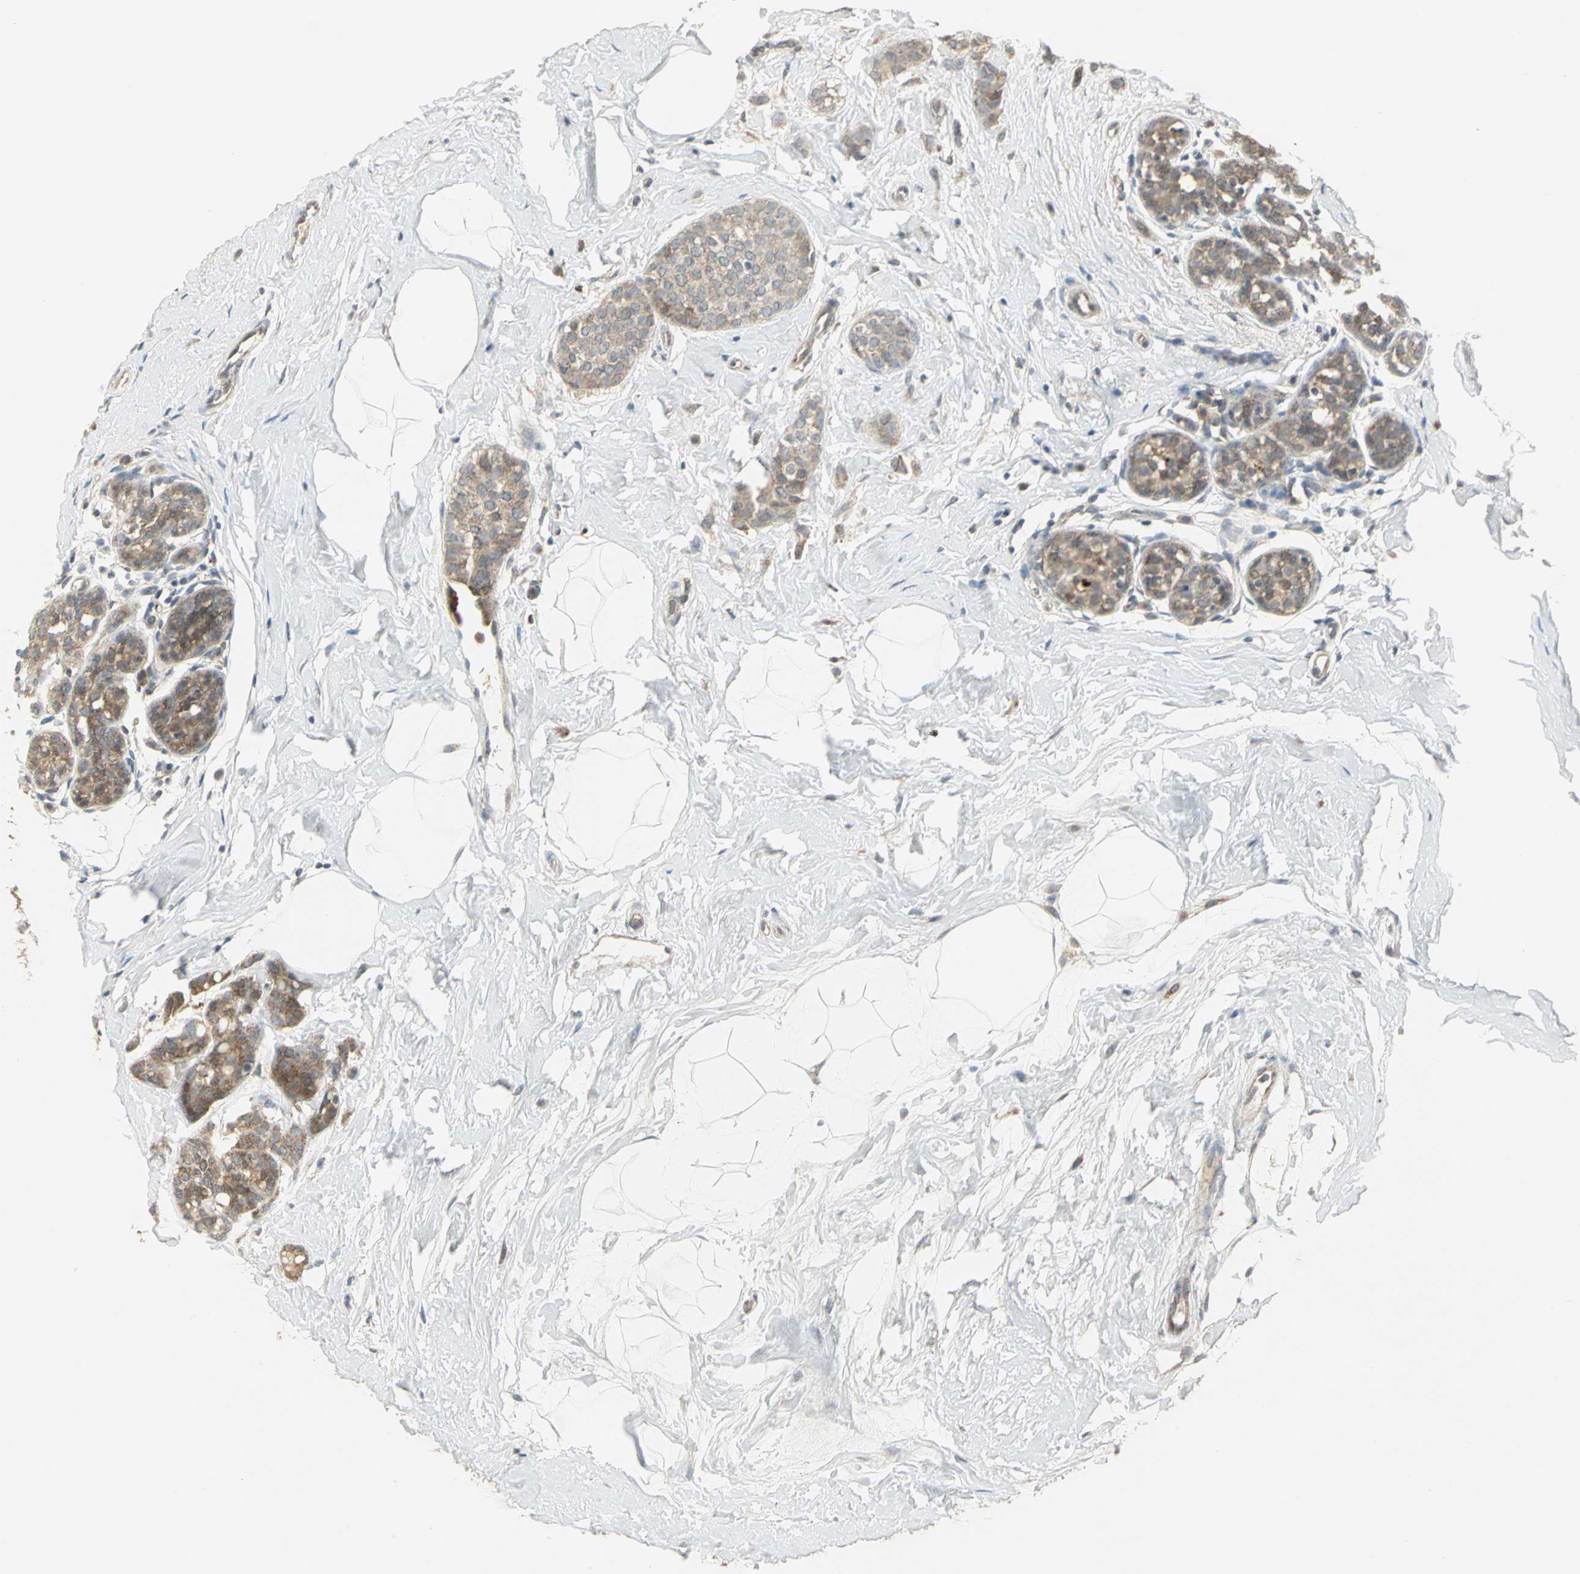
{"staining": {"intensity": "weak", "quantity": ">75%", "location": "cytoplasmic/membranous"}, "tissue": "breast cancer", "cell_type": "Tumor cells", "image_type": "cancer", "snomed": [{"axis": "morphology", "description": "Lobular carcinoma, in situ"}, {"axis": "morphology", "description": "Lobular carcinoma"}, {"axis": "topography", "description": "Breast"}], "caption": "A micrograph showing weak cytoplasmic/membranous staining in about >75% of tumor cells in breast cancer, as visualized by brown immunohistochemical staining.", "gene": "MAPK8IP3", "patient": {"sex": "female", "age": 41}}